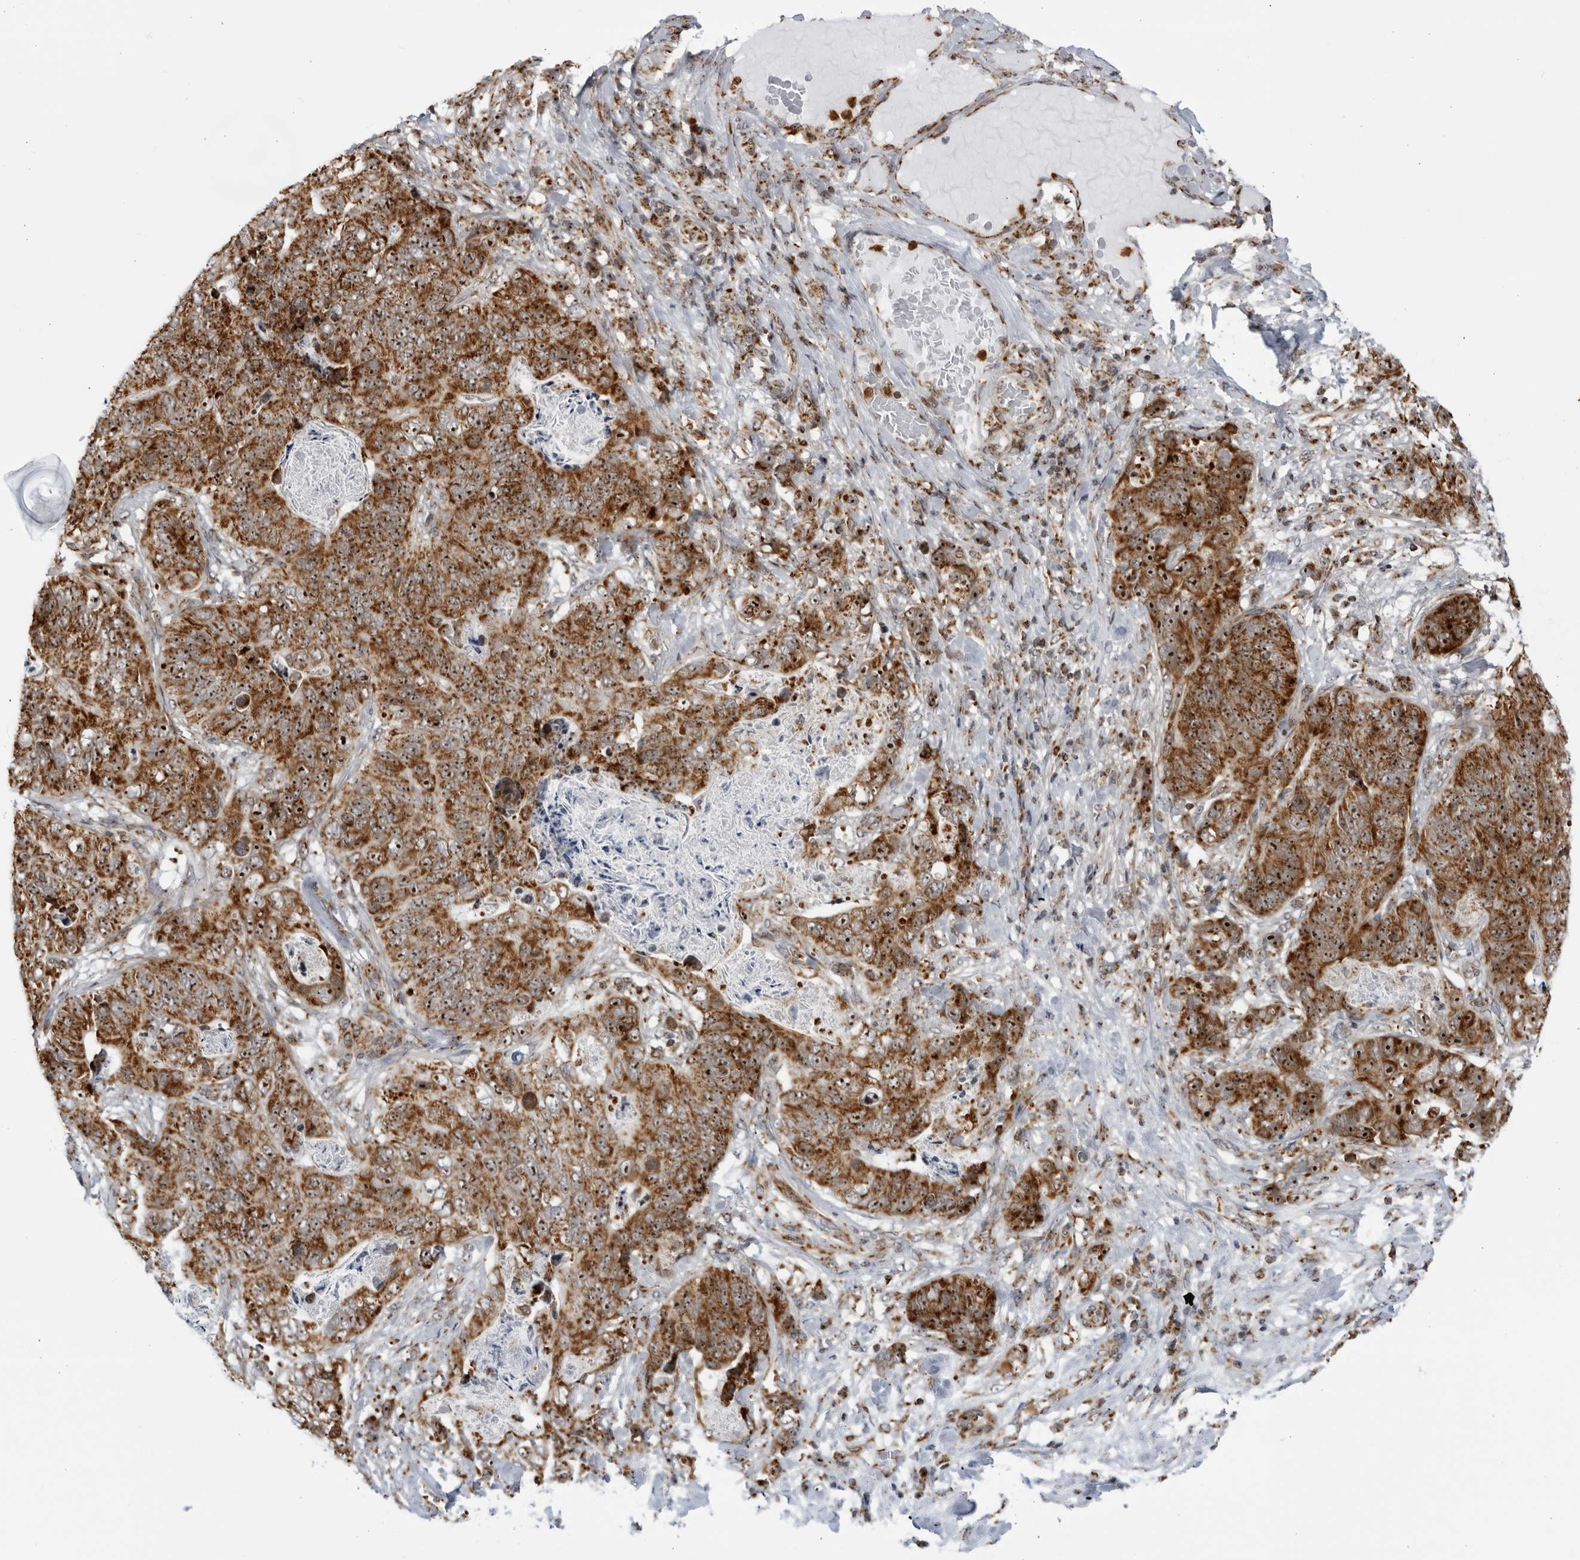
{"staining": {"intensity": "strong", "quantity": ">75%", "location": "cytoplasmic/membranous,nuclear"}, "tissue": "stomach cancer", "cell_type": "Tumor cells", "image_type": "cancer", "snomed": [{"axis": "morphology", "description": "Normal tissue, NOS"}, {"axis": "morphology", "description": "Adenocarcinoma, NOS"}, {"axis": "topography", "description": "Stomach"}], "caption": "Protein staining demonstrates strong cytoplasmic/membranous and nuclear positivity in approximately >75% of tumor cells in stomach adenocarcinoma.", "gene": "RBM34", "patient": {"sex": "female", "age": 89}}